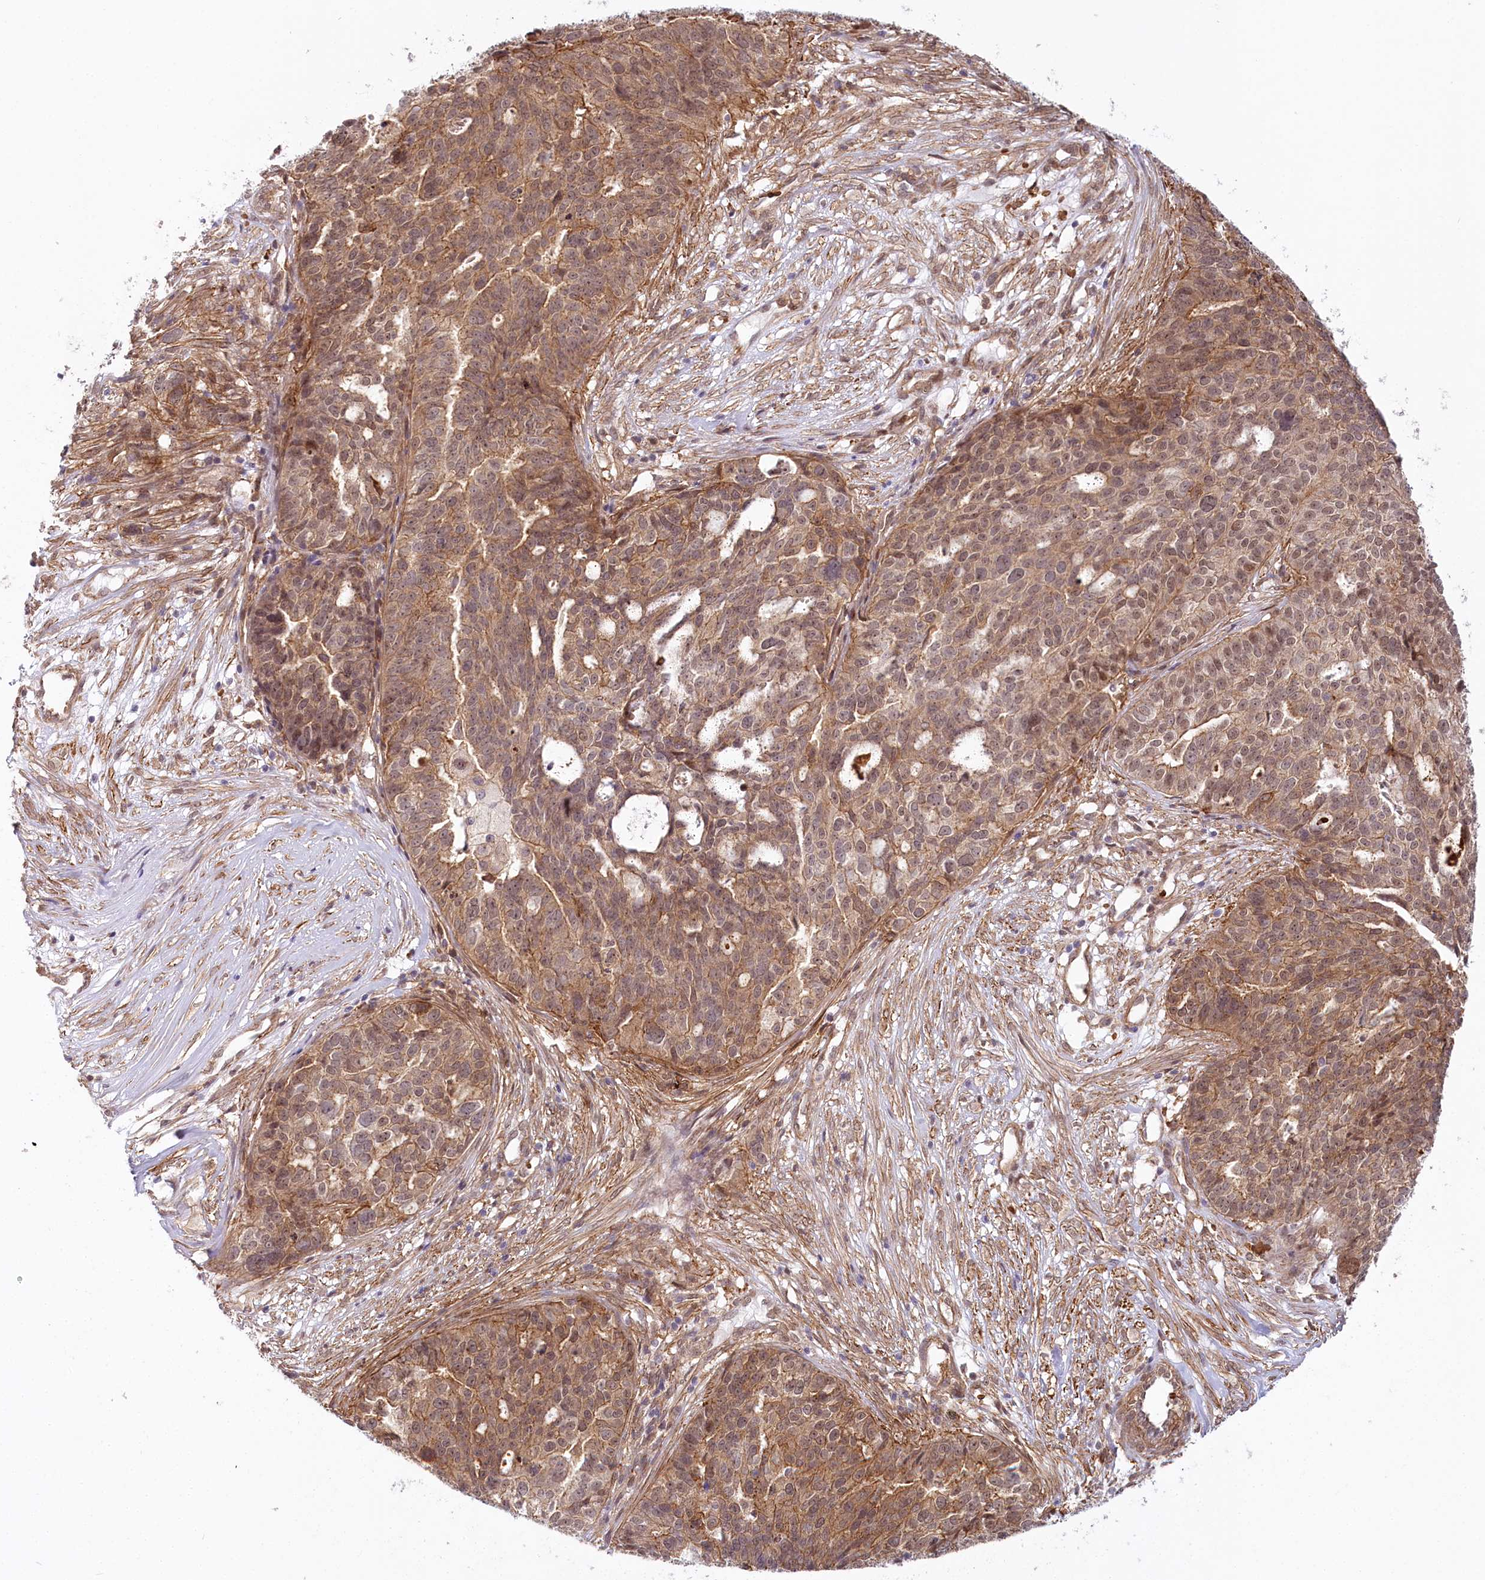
{"staining": {"intensity": "moderate", "quantity": ">75%", "location": "cytoplasmic/membranous"}, "tissue": "ovarian cancer", "cell_type": "Tumor cells", "image_type": "cancer", "snomed": [{"axis": "morphology", "description": "Cystadenocarcinoma, serous, NOS"}, {"axis": "topography", "description": "Ovary"}], "caption": "Tumor cells reveal medium levels of moderate cytoplasmic/membranous expression in approximately >75% of cells in human ovarian cancer.", "gene": "TUBGCP2", "patient": {"sex": "female", "age": 59}}